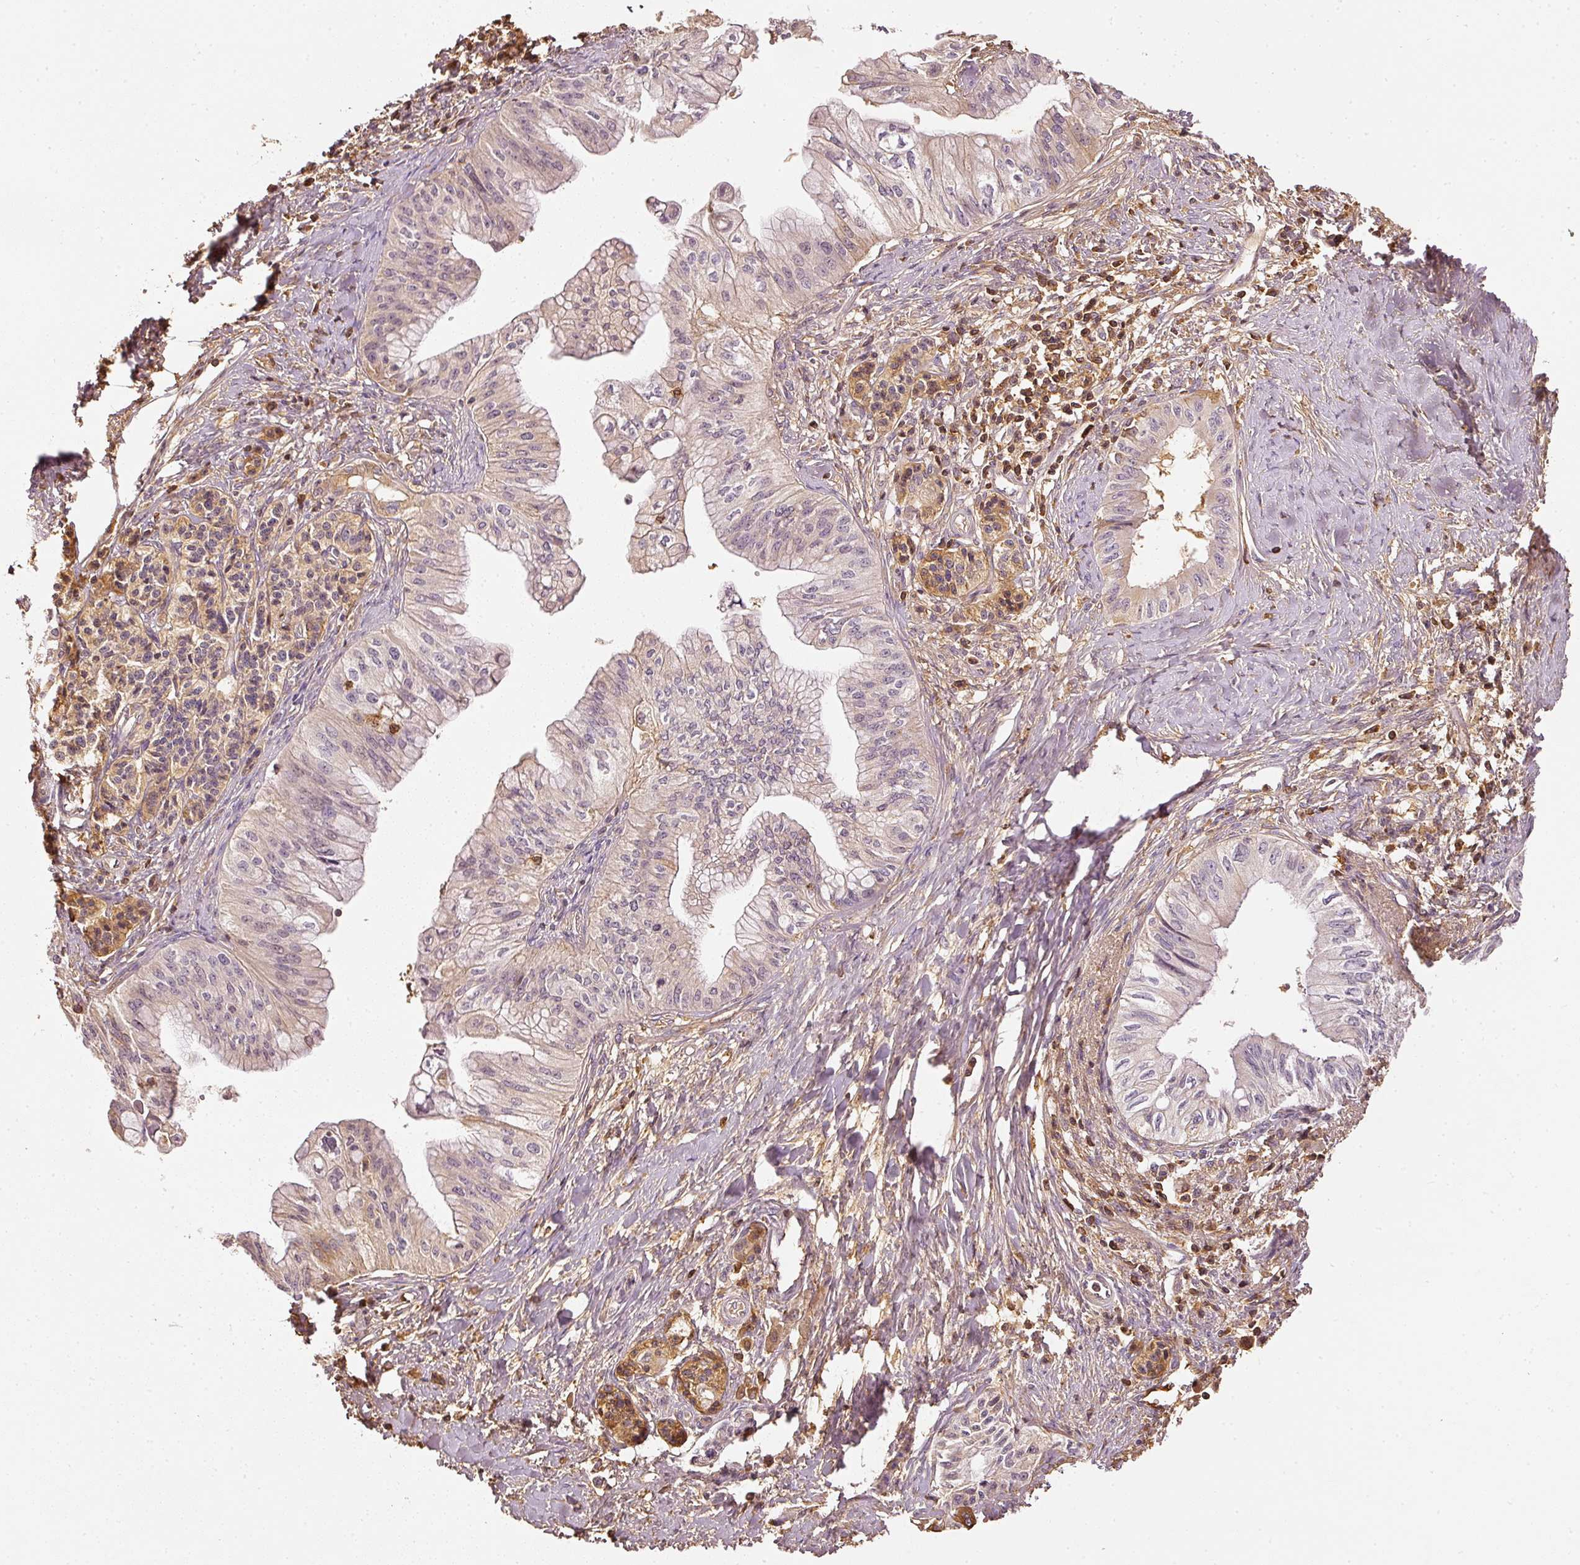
{"staining": {"intensity": "weak", "quantity": "<25%", "location": "cytoplasmic/membranous"}, "tissue": "pancreatic cancer", "cell_type": "Tumor cells", "image_type": "cancer", "snomed": [{"axis": "morphology", "description": "Adenocarcinoma, NOS"}, {"axis": "topography", "description": "Pancreas"}], "caption": "The IHC micrograph has no significant staining in tumor cells of adenocarcinoma (pancreatic) tissue.", "gene": "EVL", "patient": {"sex": "male", "age": 71}}